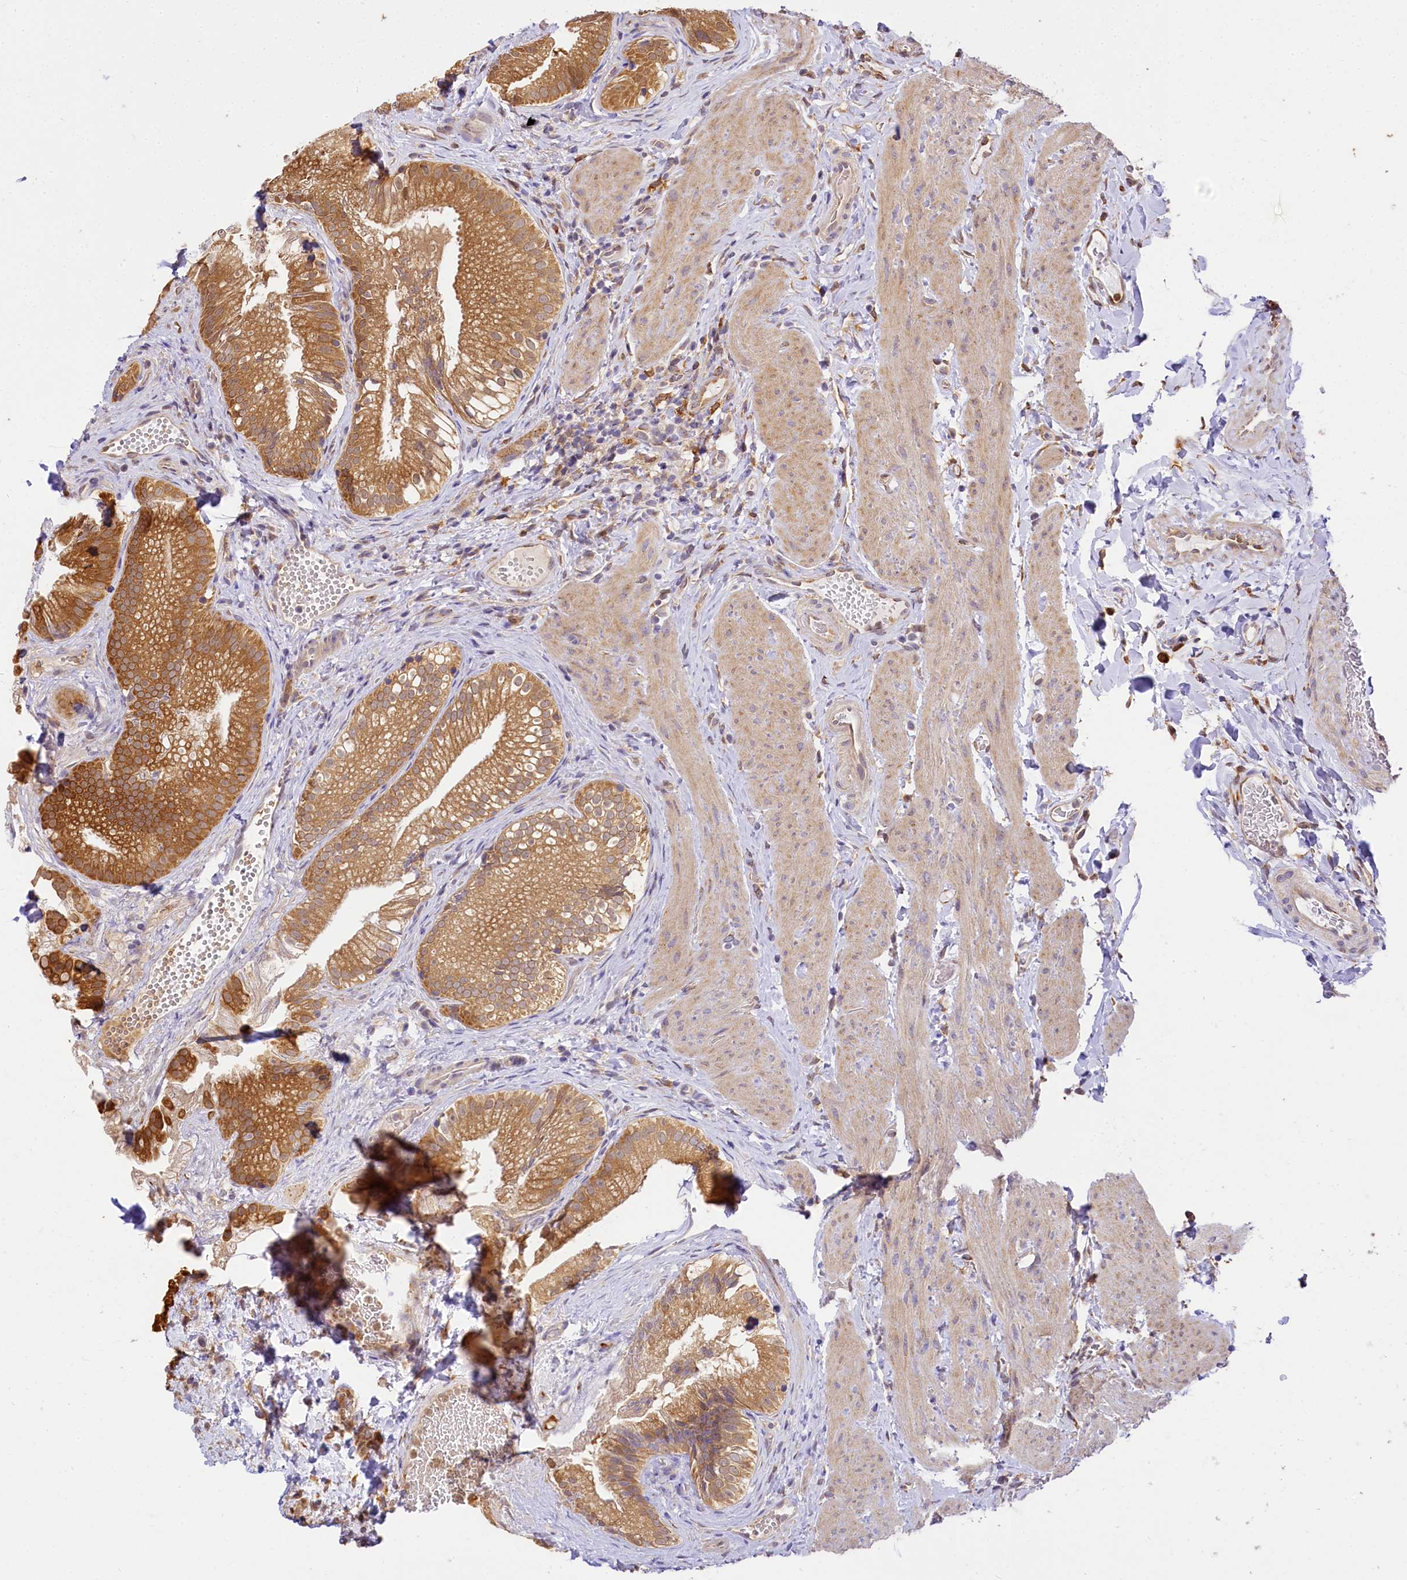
{"staining": {"intensity": "moderate", "quantity": ">75%", "location": "cytoplasmic/membranous"}, "tissue": "gallbladder", "cell_type": "Glandular cells", "image_type": "normal", "snomed": [{"axis": "morphology", "description": "Normal tissue, NOS"}, {"axis": "topography", "description": "Gallbladder"}], "caption": "This image demonstrates IHC staining of benign human gallbladder, with medium moderate cytoplasmic/membranous positivity in approximately >75% of glandular cells.", "gene": "PPIP5K2", "patient": {"sex": "female", "age": 30}}